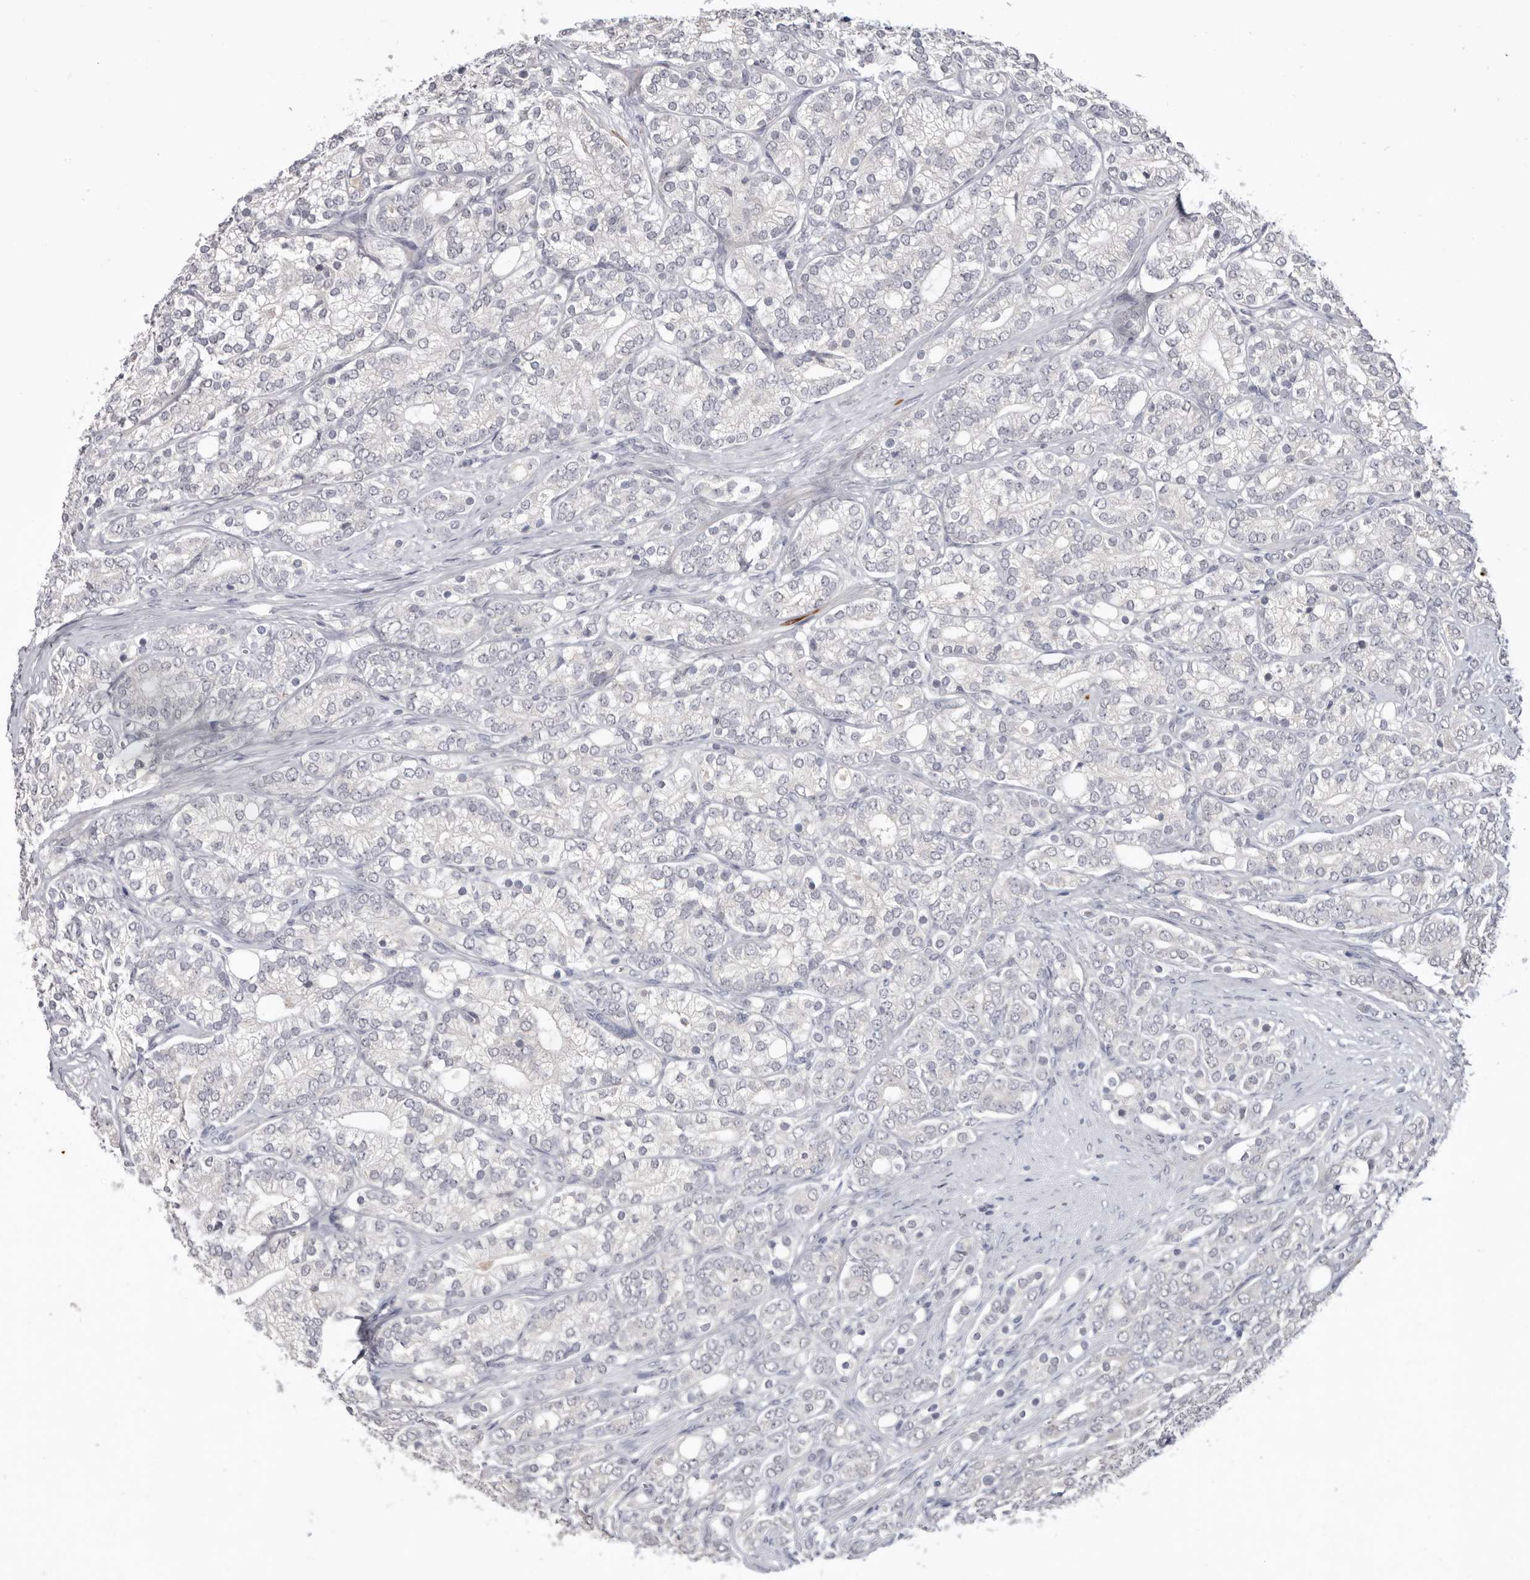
{"staining": {"intensity": "negative", "quantity": "none", "location": "none"}, "tissue": "prostate cancer", "cell_type": "Tumor cells", "image_type": "cancer", "snomed": [{"axis": "morphology", "description": "Adenocarcinoma, High grade"}, {"axis": "topography", "description": "Prostate"}], "caption": "Immunohistochemistry histopathology image of neoplastic tissue: adenocarcinoma (high-grade) (prostate) stained with DAB (3,3'-diaminobenzidine) shows no significant protein positivity in tumor cells.", "gene": "DOP1A", "patient": {"sex": "male", "age": 57}}